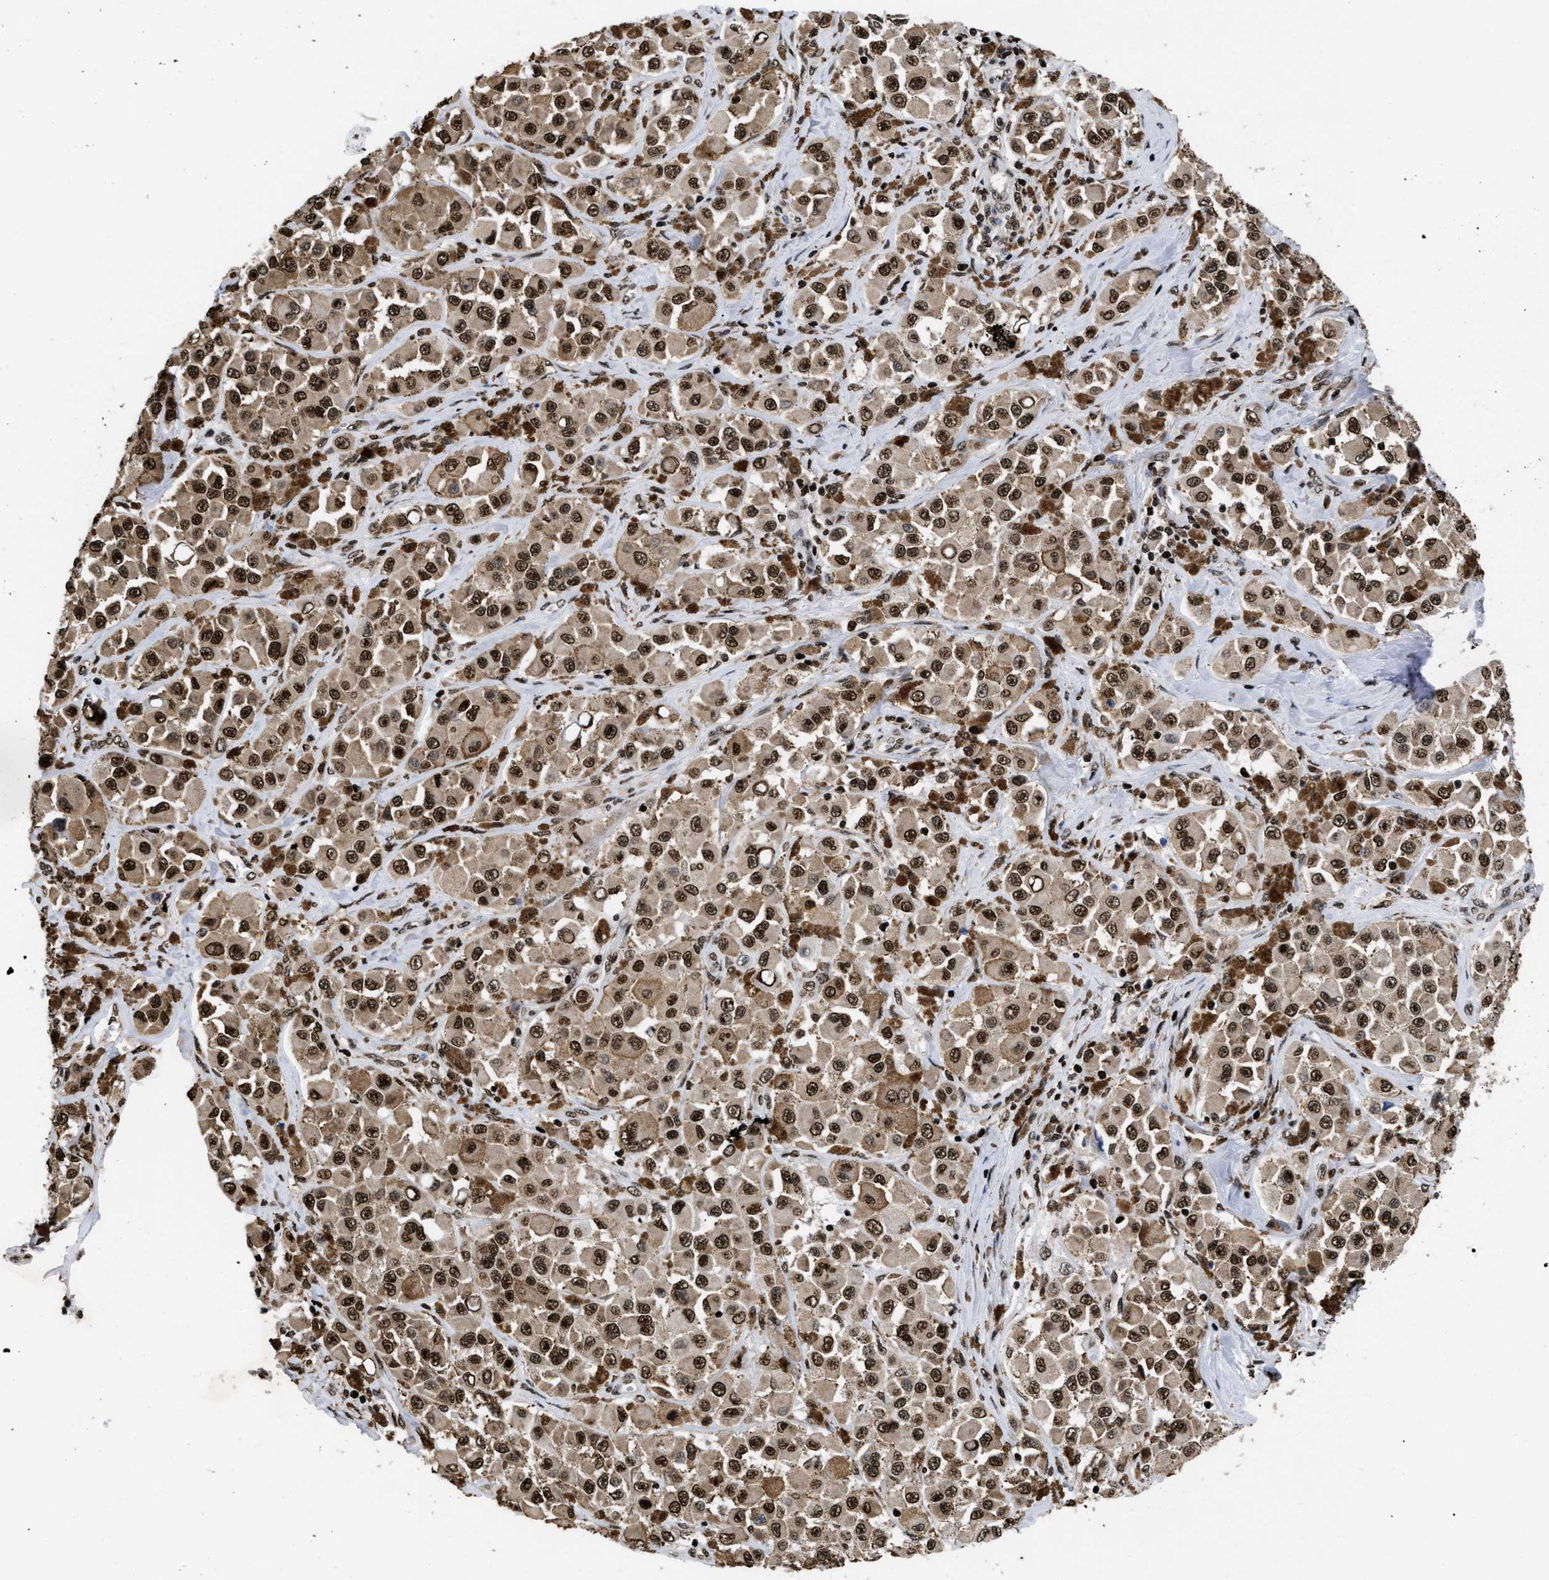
{"staining": {"intensity": "strong", "quantity": ">75%", "location": "cytoplasmic/membranous,nuclear"}, "tissue": "melanoma", "cell_type": "Tumor cells", "image_type": "cancer", "snomed": [{"axis": "morphology", "description": "Malignant melanoma, NOS"}, {"axis": "topography", "description": "Skin"}], "caption": "The image exhibits staining of melanoma, revealing strong cytoplasmic/membranous and nuclear protein positivity (brown color) within tumor cells.", "gene": "CALHM3", "patient": {"sex": "male", "age": 84}}